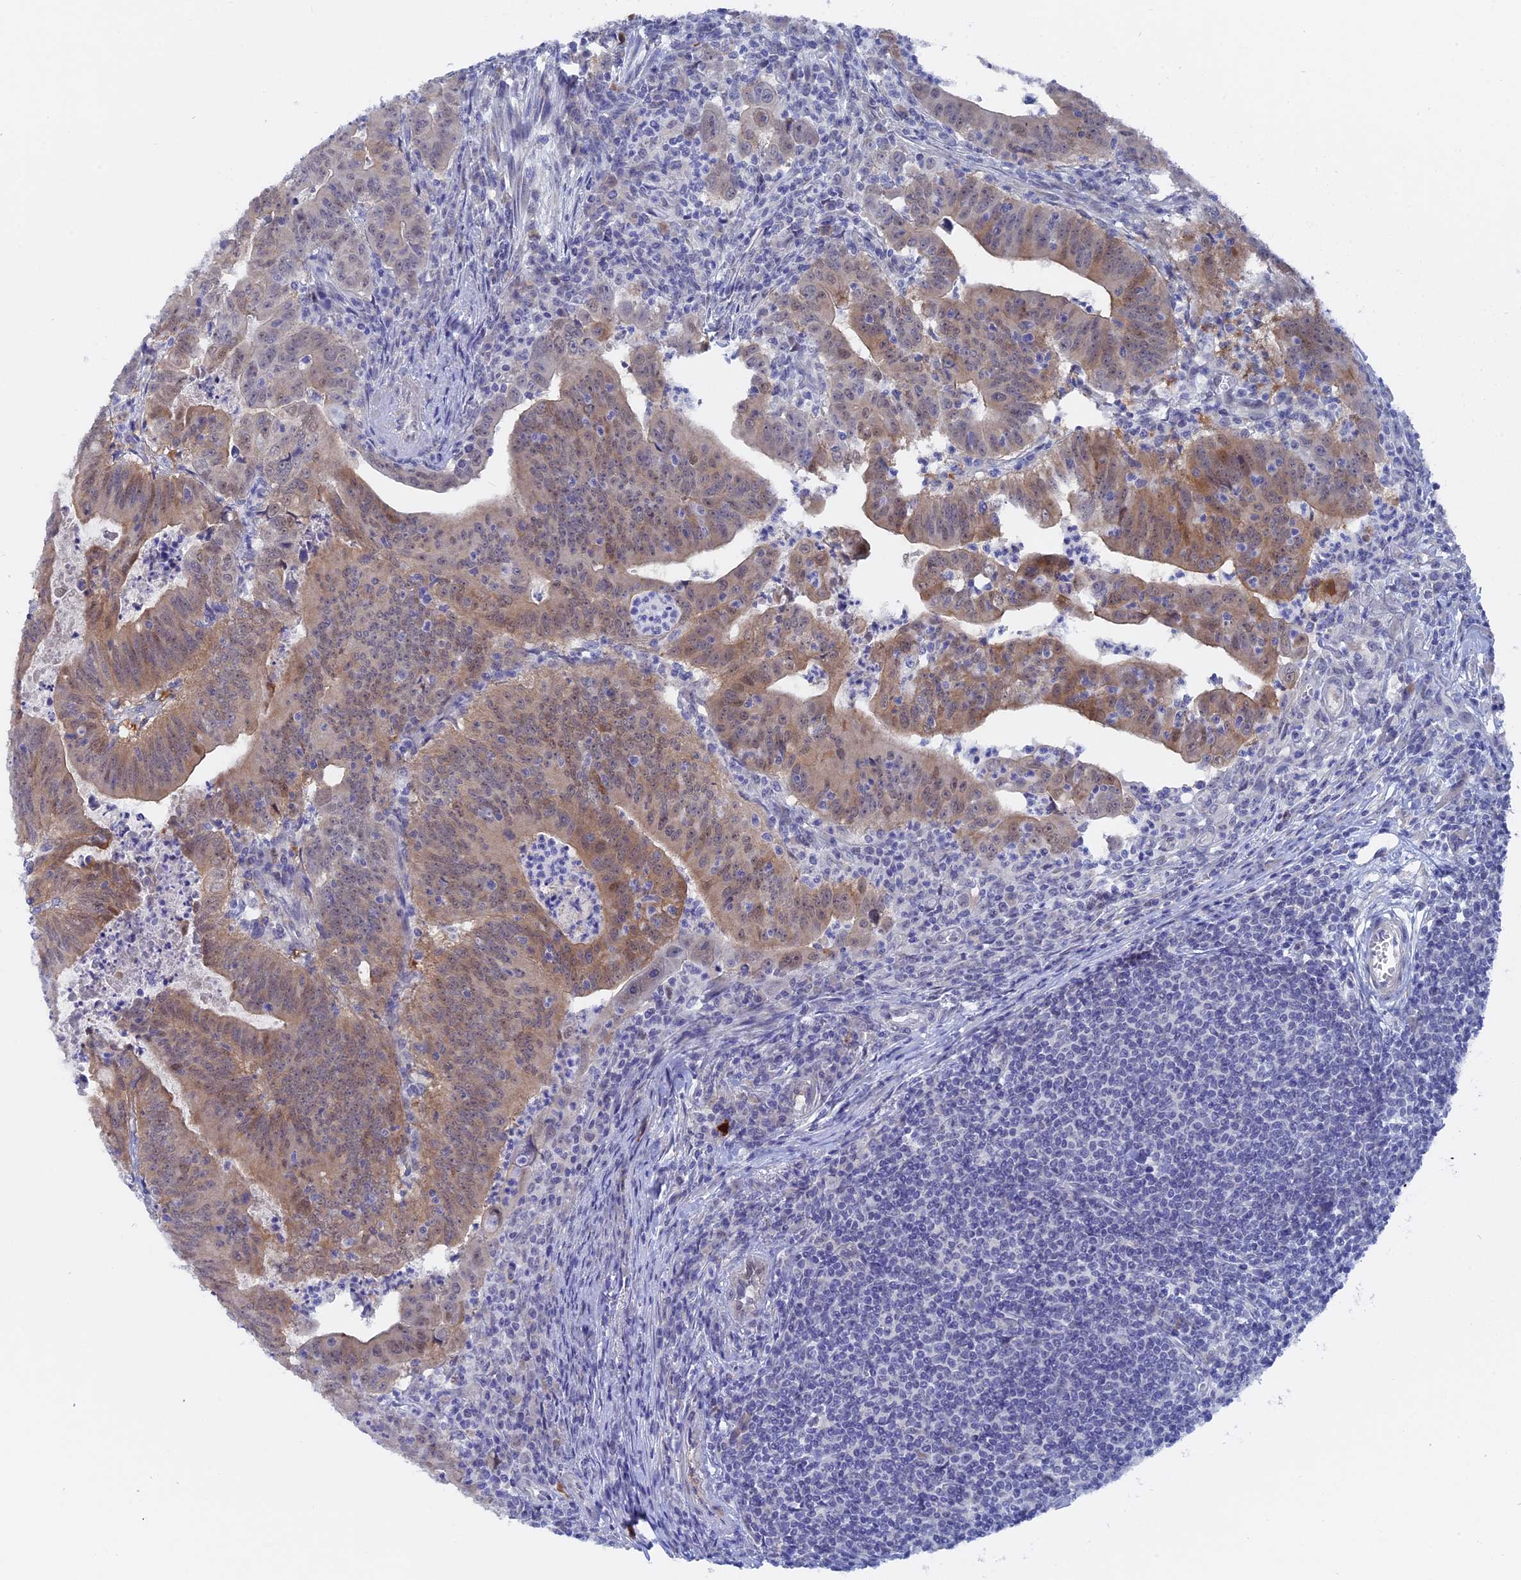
{"staining": {"intensity": "moderate", "quantity": "25%-75%", "location": "cytoplasmic/membranous,nuclear"}, "tissue": "colorectal cancer", "cell_type": "Tumor cells", "image_type": "cancer", "snomed": [{"axis": "morphology", "description": "Adenocarcinoma, NOS"}, {"axis": "topography", "description": "Rectum"}], "caption": "A brown stain labels moderate cytoplasmic/membranous and nuclear staining of a protein in adenocarcinoma (colorectal) tumor cells.", "gene": "DACT3", "patient": {"sex": "male", "age": 69}}